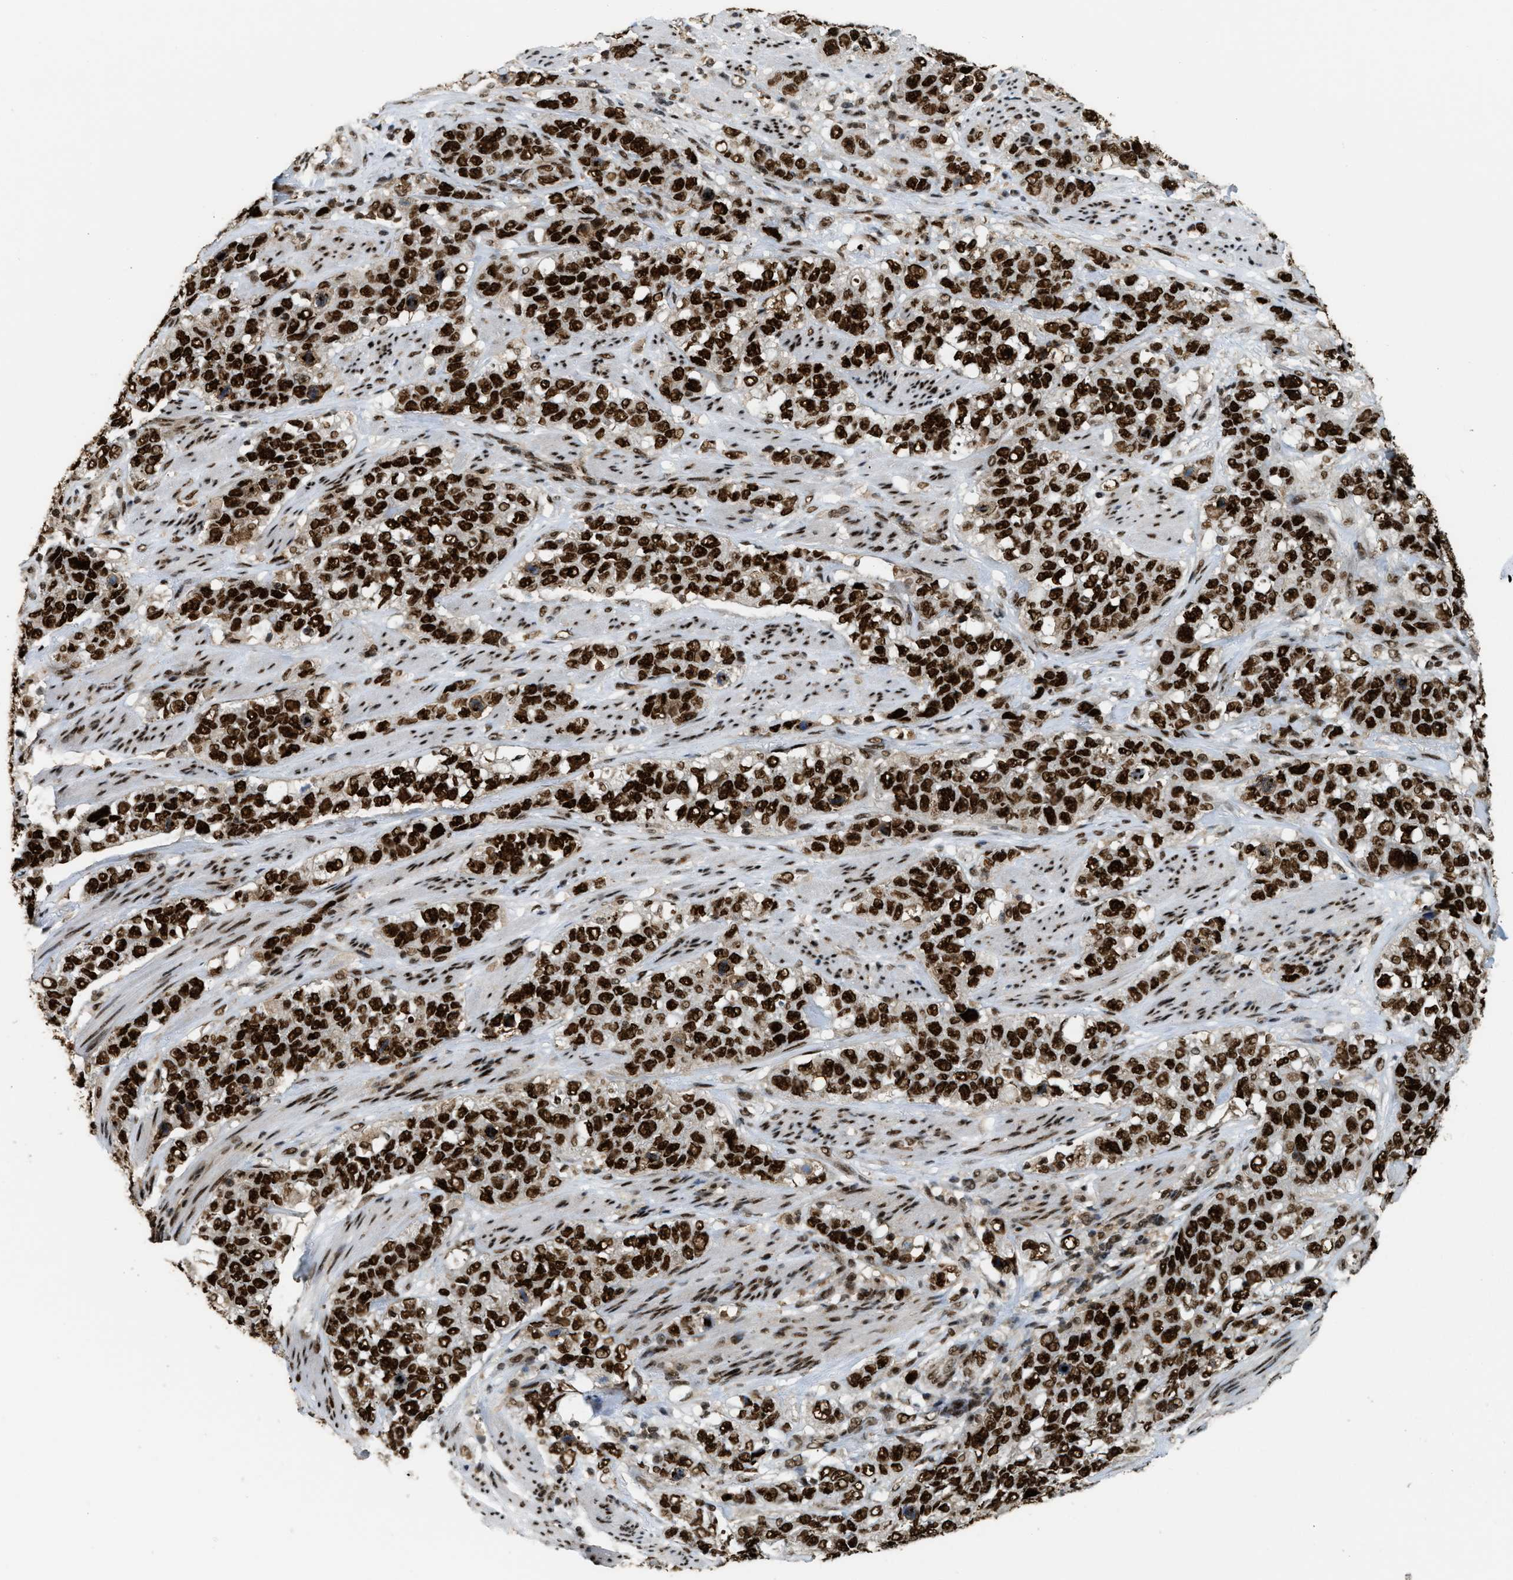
{"staining": {"intensity": "strong", "quantity": ">75%", "location": "nuclear"}, "tissue": "stomach cancer", "cell_type": "Tumor cells", "image_type": "cancer", "snomed": [{"axis": "morphology", "description": "Adenocarcinoma, NOS"}, {"axis": "topography", "description": "Stomach"}], "caption": "A brown stain labels strong nuclear expression of a protein in human stomach cancer tumor cells. Immunohistochemistry (ihc) stains the protein of interest in brown and the nuclei are stained blue.", "gene": "NUMA1", "patient": {"sex": "male", "age": 48}}